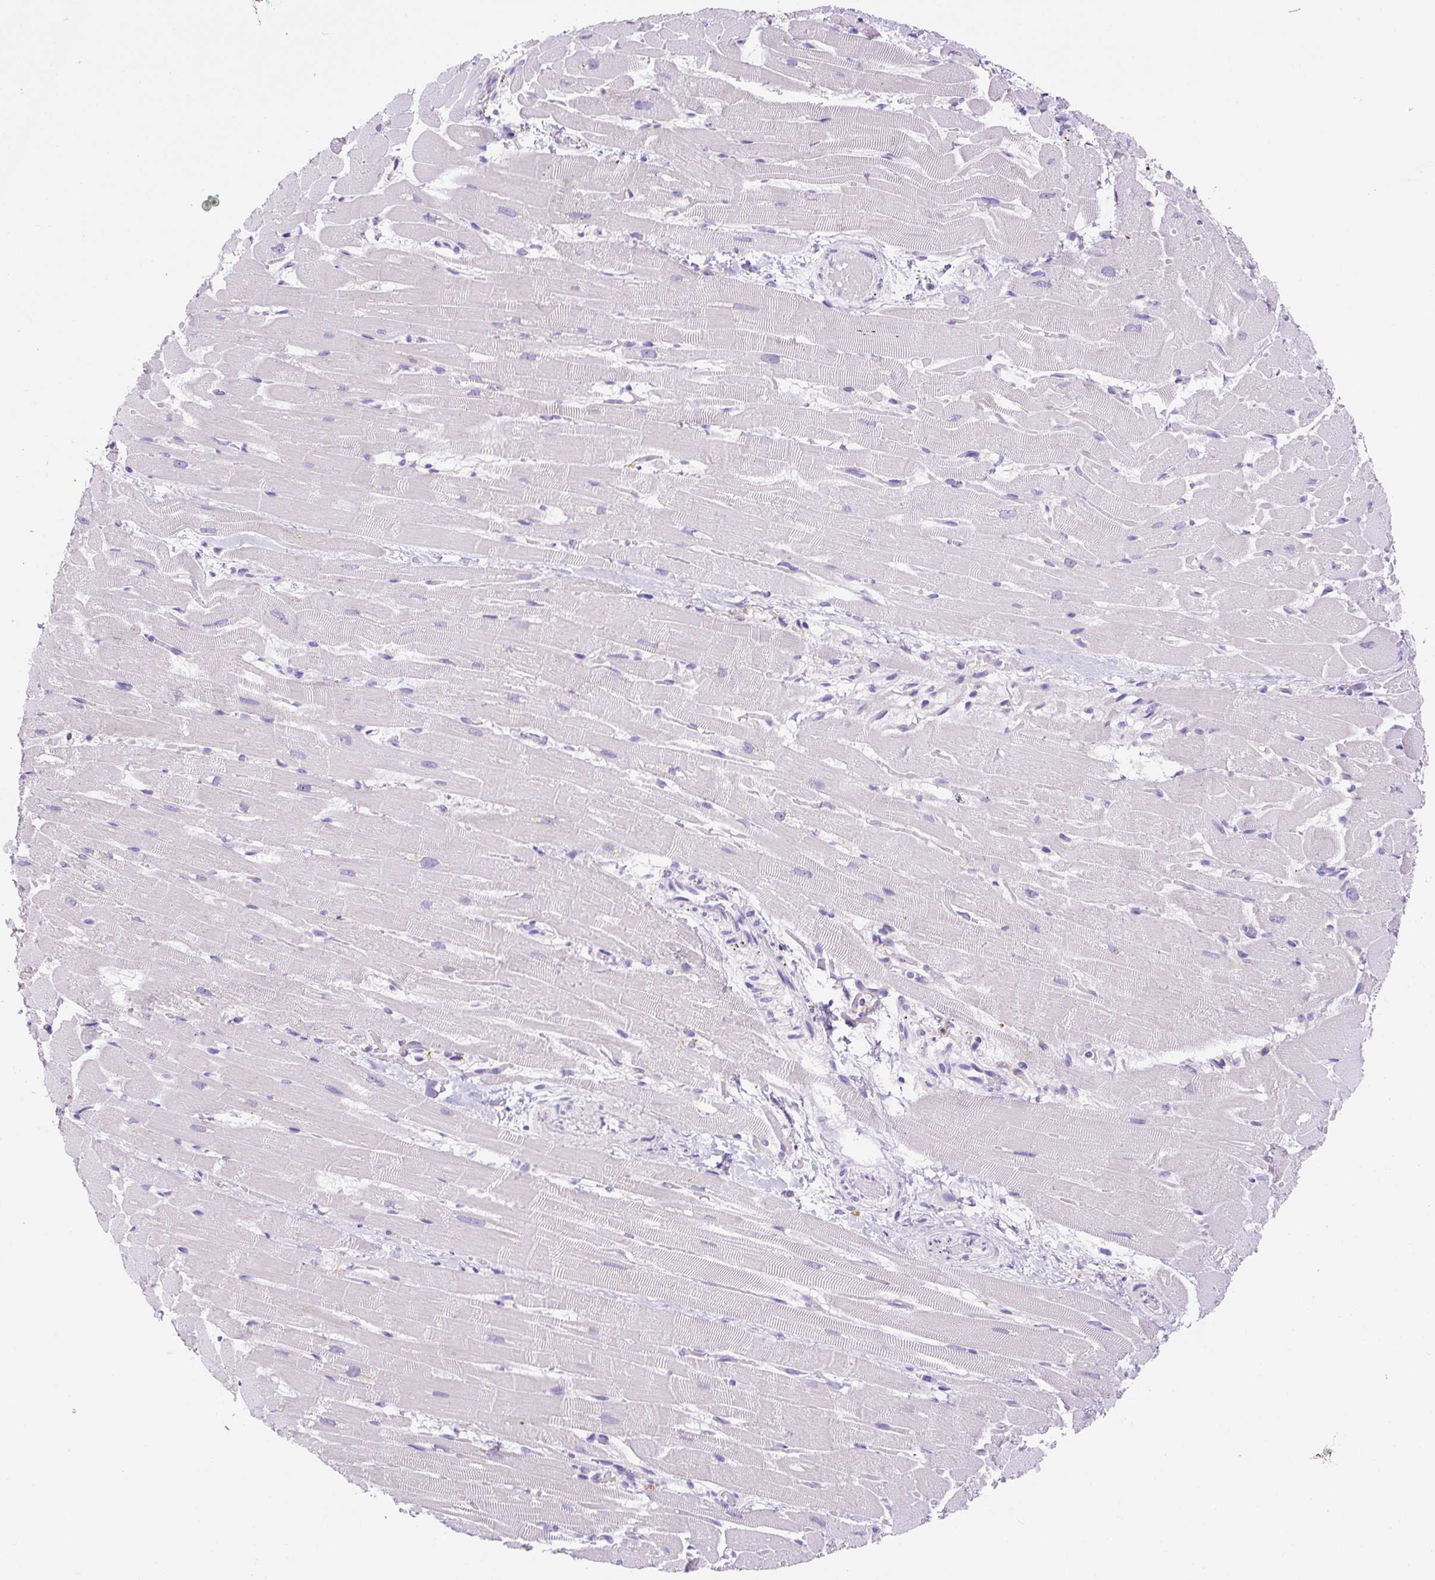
{"staining": {"intensity": "negative", "quantity": "none", "location": "none"}, "tissue": "heart muscle", "cell_type": "Cardiomyocytes", "image_type": "normal", "snomed": [{"axis": "morphology", "description": "Normal tissue, NOS"}, {"axis": "topography", "description": "Heart"}], "caption": "Immunohistochemistry photomicrograph of normal heart muscle stained for a protein (brown), which shows no expression in cardiomyocytes. (DAB immunohistochemistry visualized using brightfield microscopy, high magnification).", "gene": "ASB4", "patient": {"sex": "male", "age": 37}}